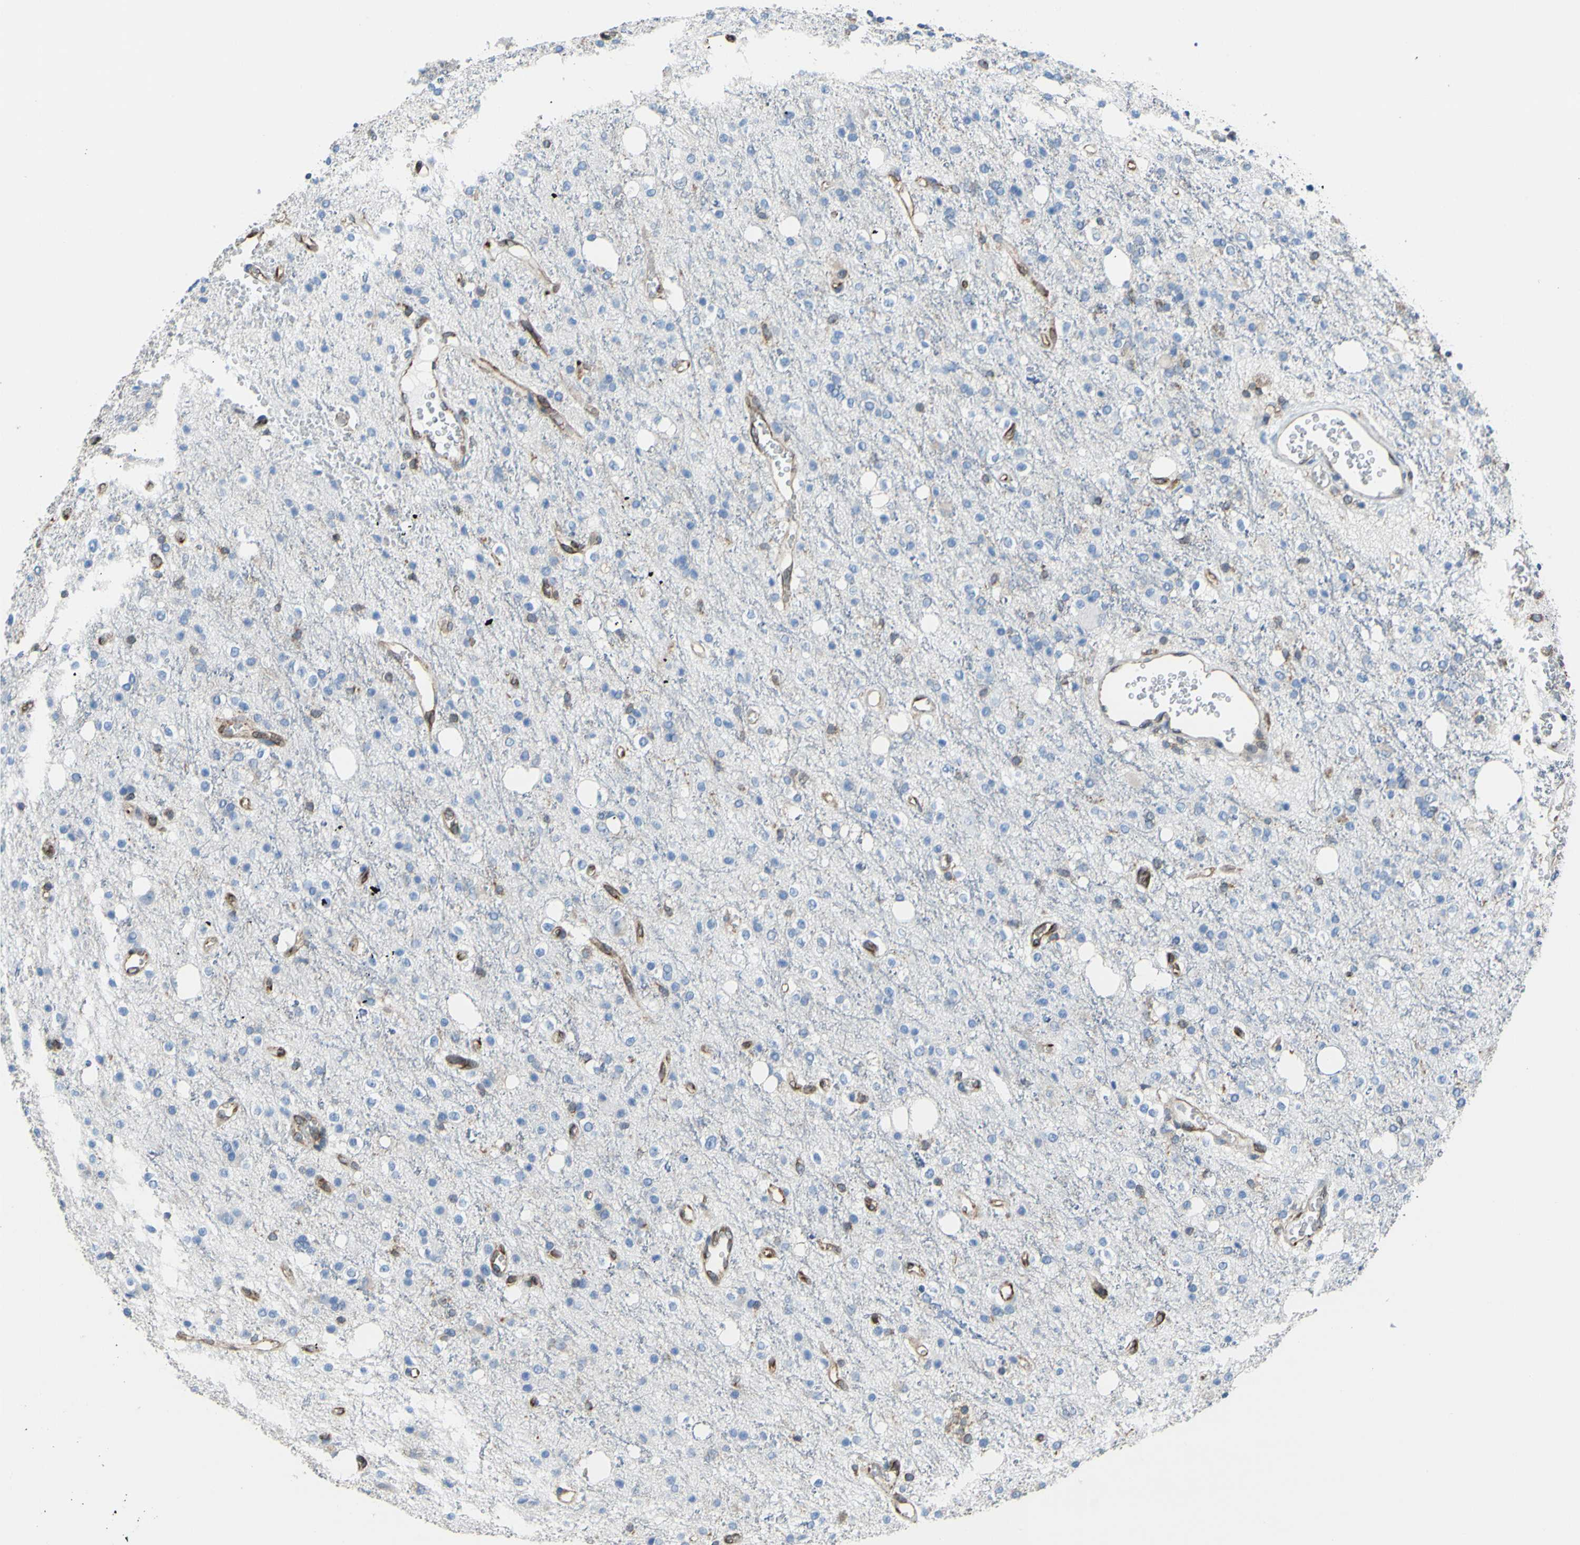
{"staining": {"intensity": "negative", "quantity": "none", "location": "none"}, "tissue": "glioma", "cell_type": "Tumor cells", "image_type": "cancer", "snomed": [{"axis": "morphology", "description": "Glioma, malignant, High grade"}, {"axis": "topography", "description": "Brain"}], "caption": "A high-resolution image shows immunohistochemistry (IHC) staining of high-grade glioma (malignant), which reveals no significant expression in tumor cells.", "gene": "MGST2", "patient": {"sex": "male", "age": 47}}